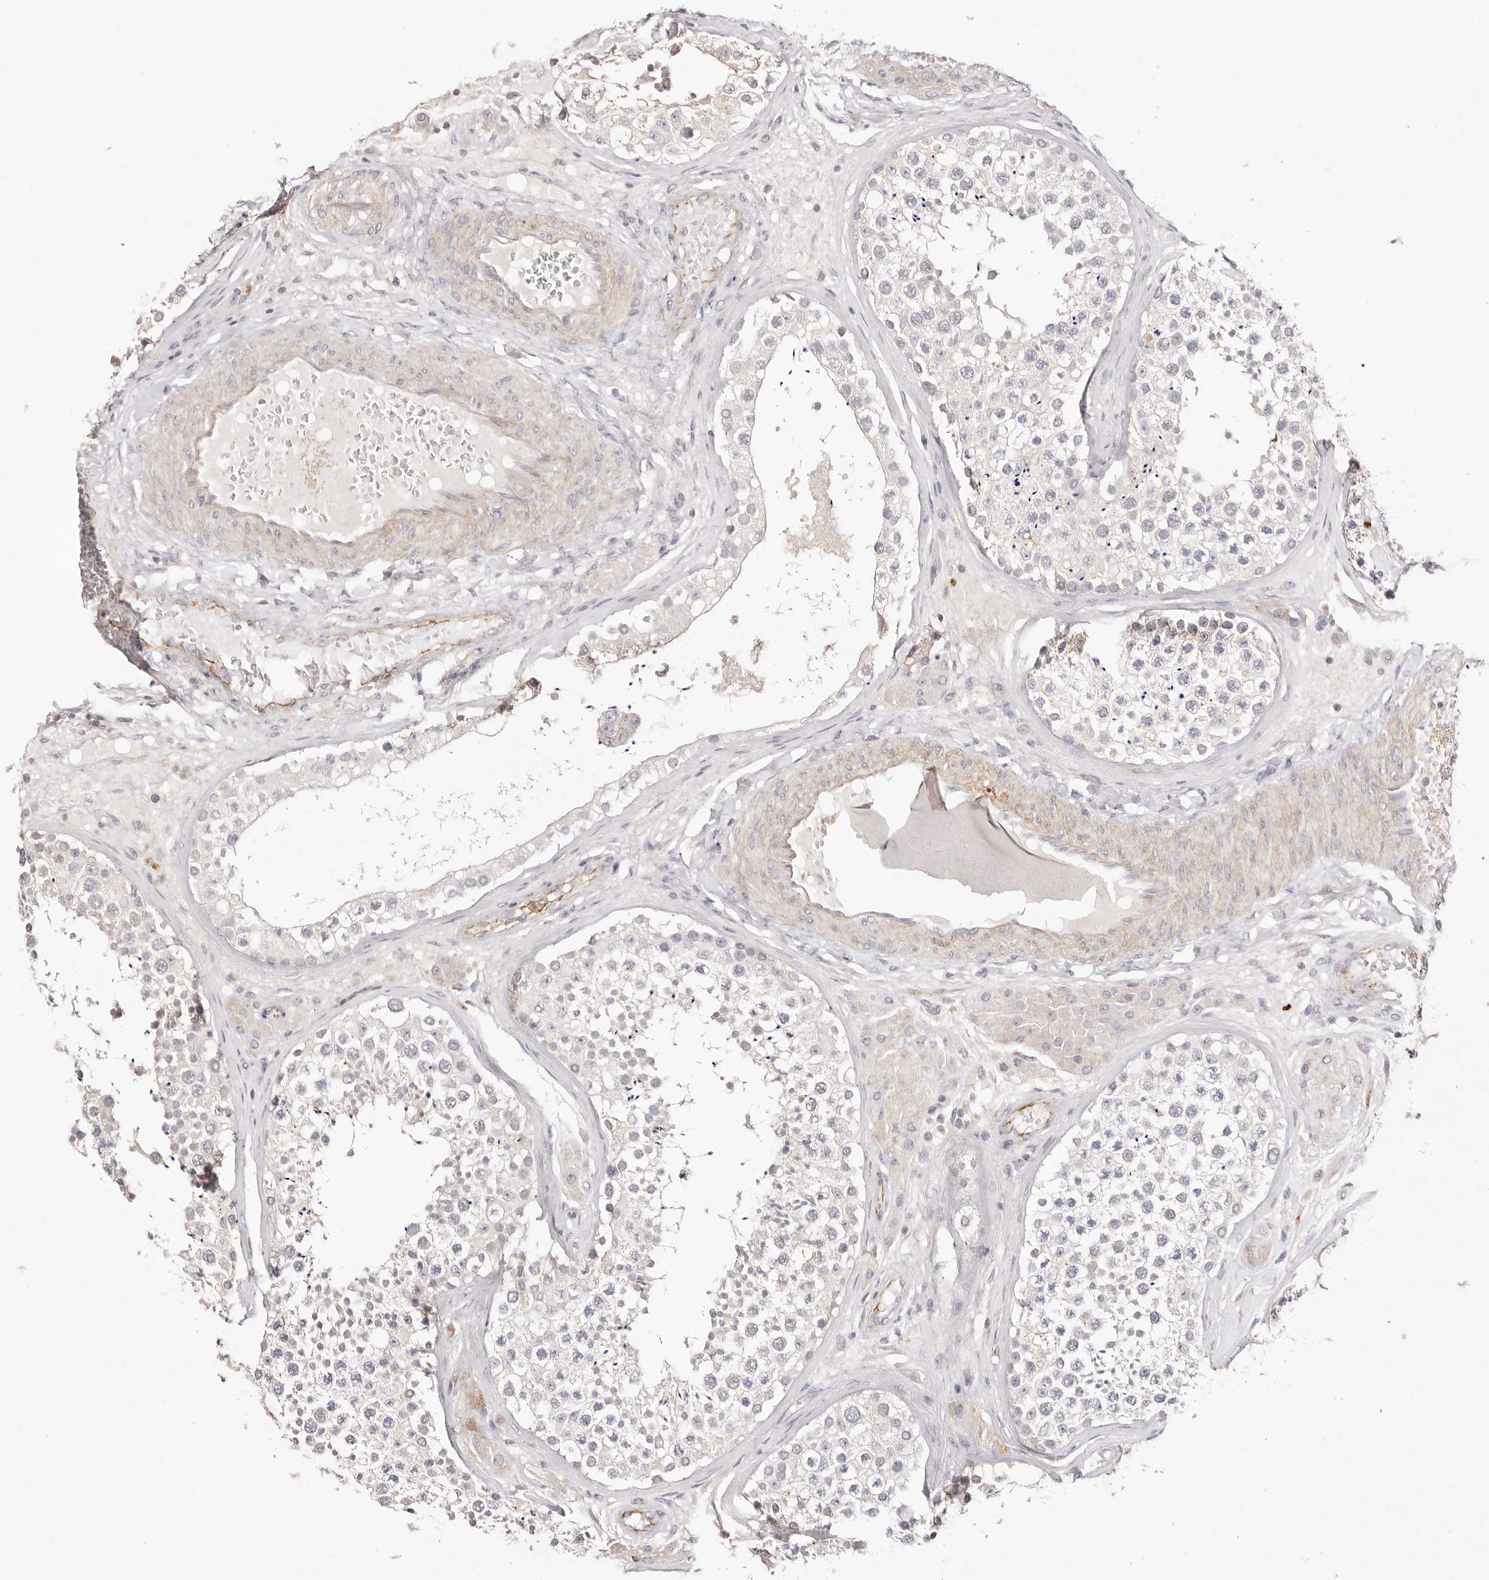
{"staining": {"intensity": "negative", "quantity": "none", "location": "none"}, "tissue": "testis", "cell_type": "Cells in seminiferous ducts", "image_type": "normal", "snomed": [{"axis": "morphology", "description": "Normal tissue, NOS"}, {"axis": "topography", "description": "Testis"}], "caption": "Micrograph shows no protein staining in cells in seminiferous ducts of unremarkable testis. The staining is performed using DAB (3,3'-diaminobenzidine) brown chromogen with nuclei counter-stained in using hematoxylin.", "gene": "SLC35B2", "patient": {"sex": "male", "age": 46}}